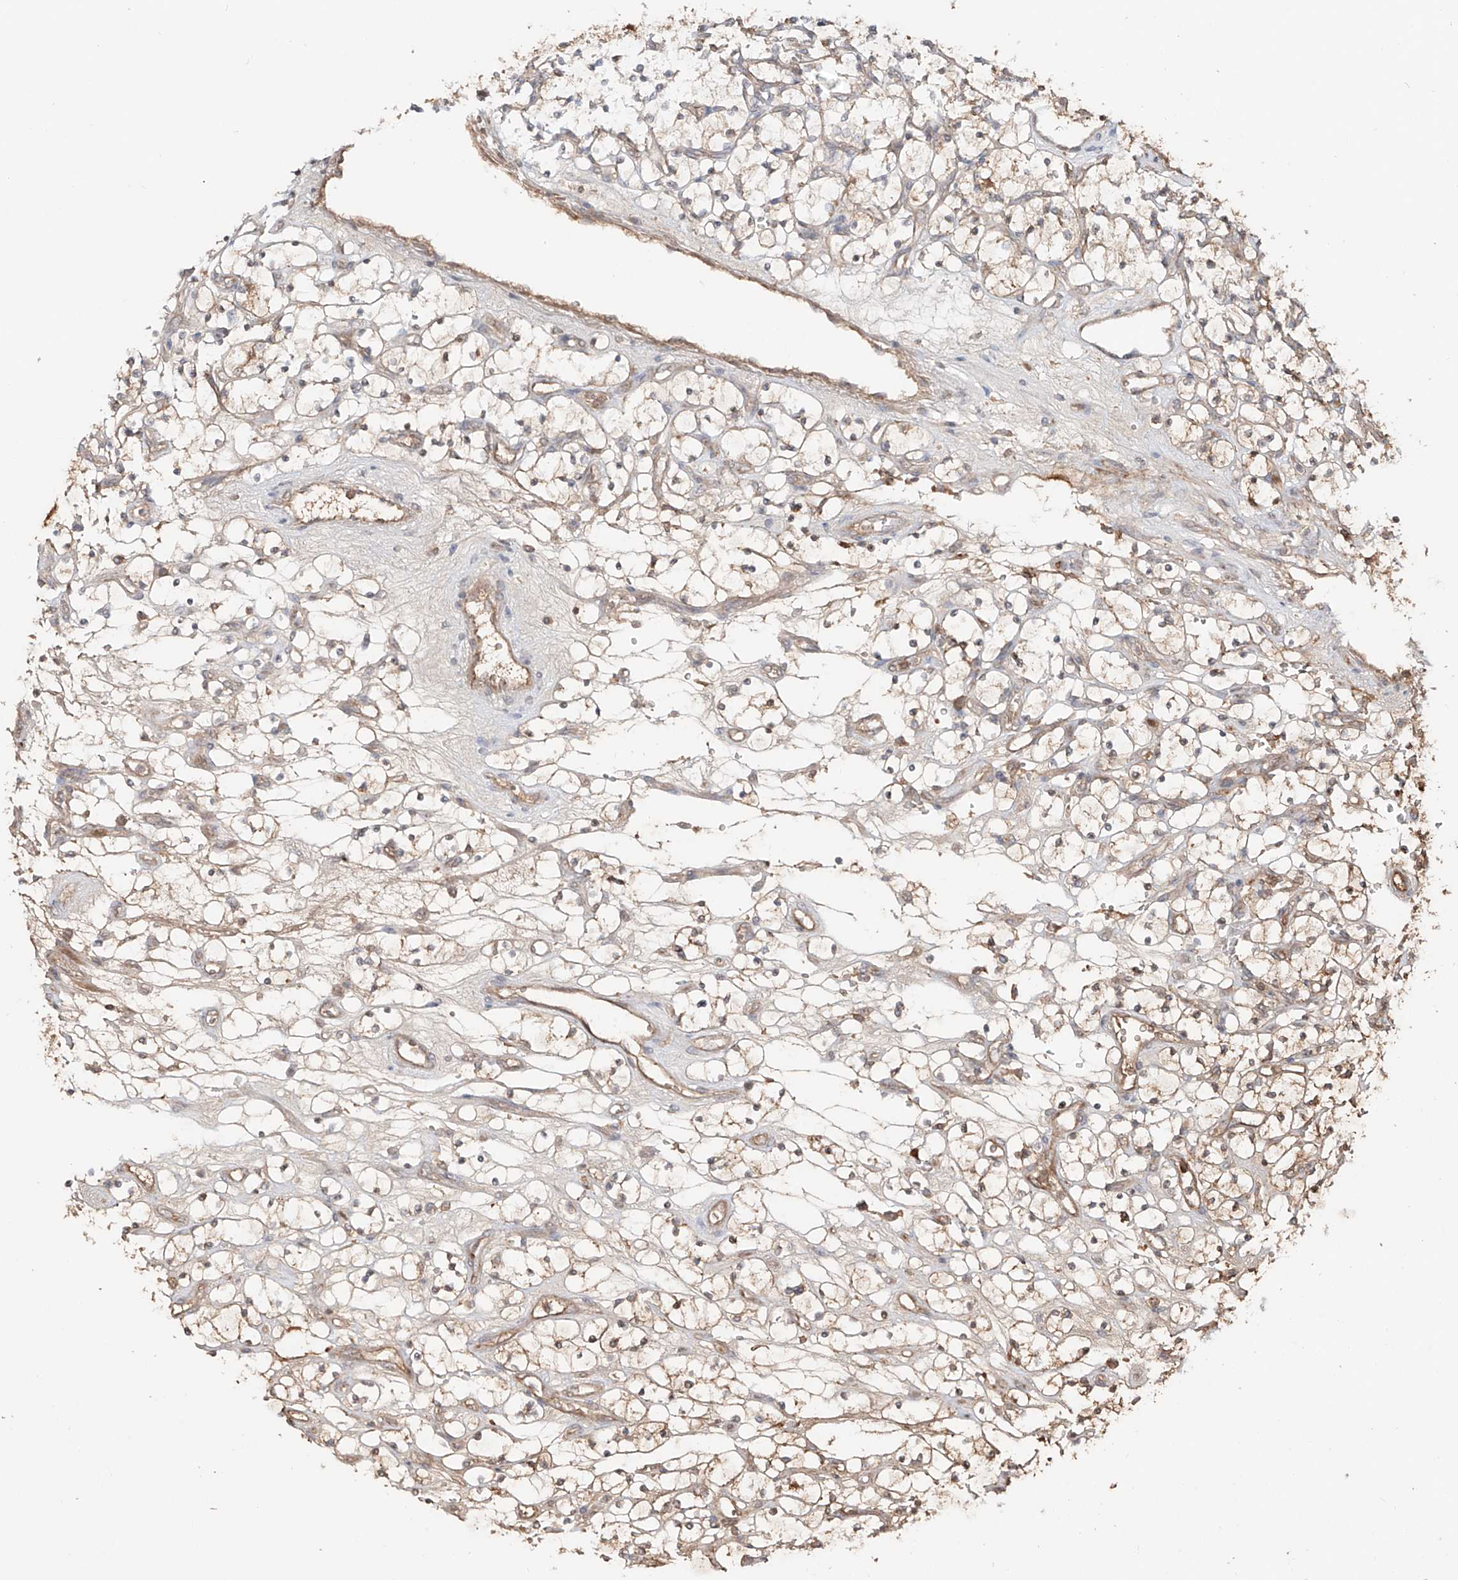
{"staining": {"intensity": "moderate", "quantity": "<25%", "location": "cytoplasmic/membranous"}, "tissue": "renal cancer", "cell_type": "Tumor cells", "image_type": "cancer", "snomed": [{"axis": "morphology", "description": "Adenocarcinoma, NOS"}, {"axis": "topography", "description": "Kidney"}], "caption": "About <25% of tumor cells in renal cancer reveal moderate cytoplasmic/membranous protein expression as visualized by brown immunohistochemical staining.", "gene": "ERO1A", "patient": {"sex": "female", "age": 69}}